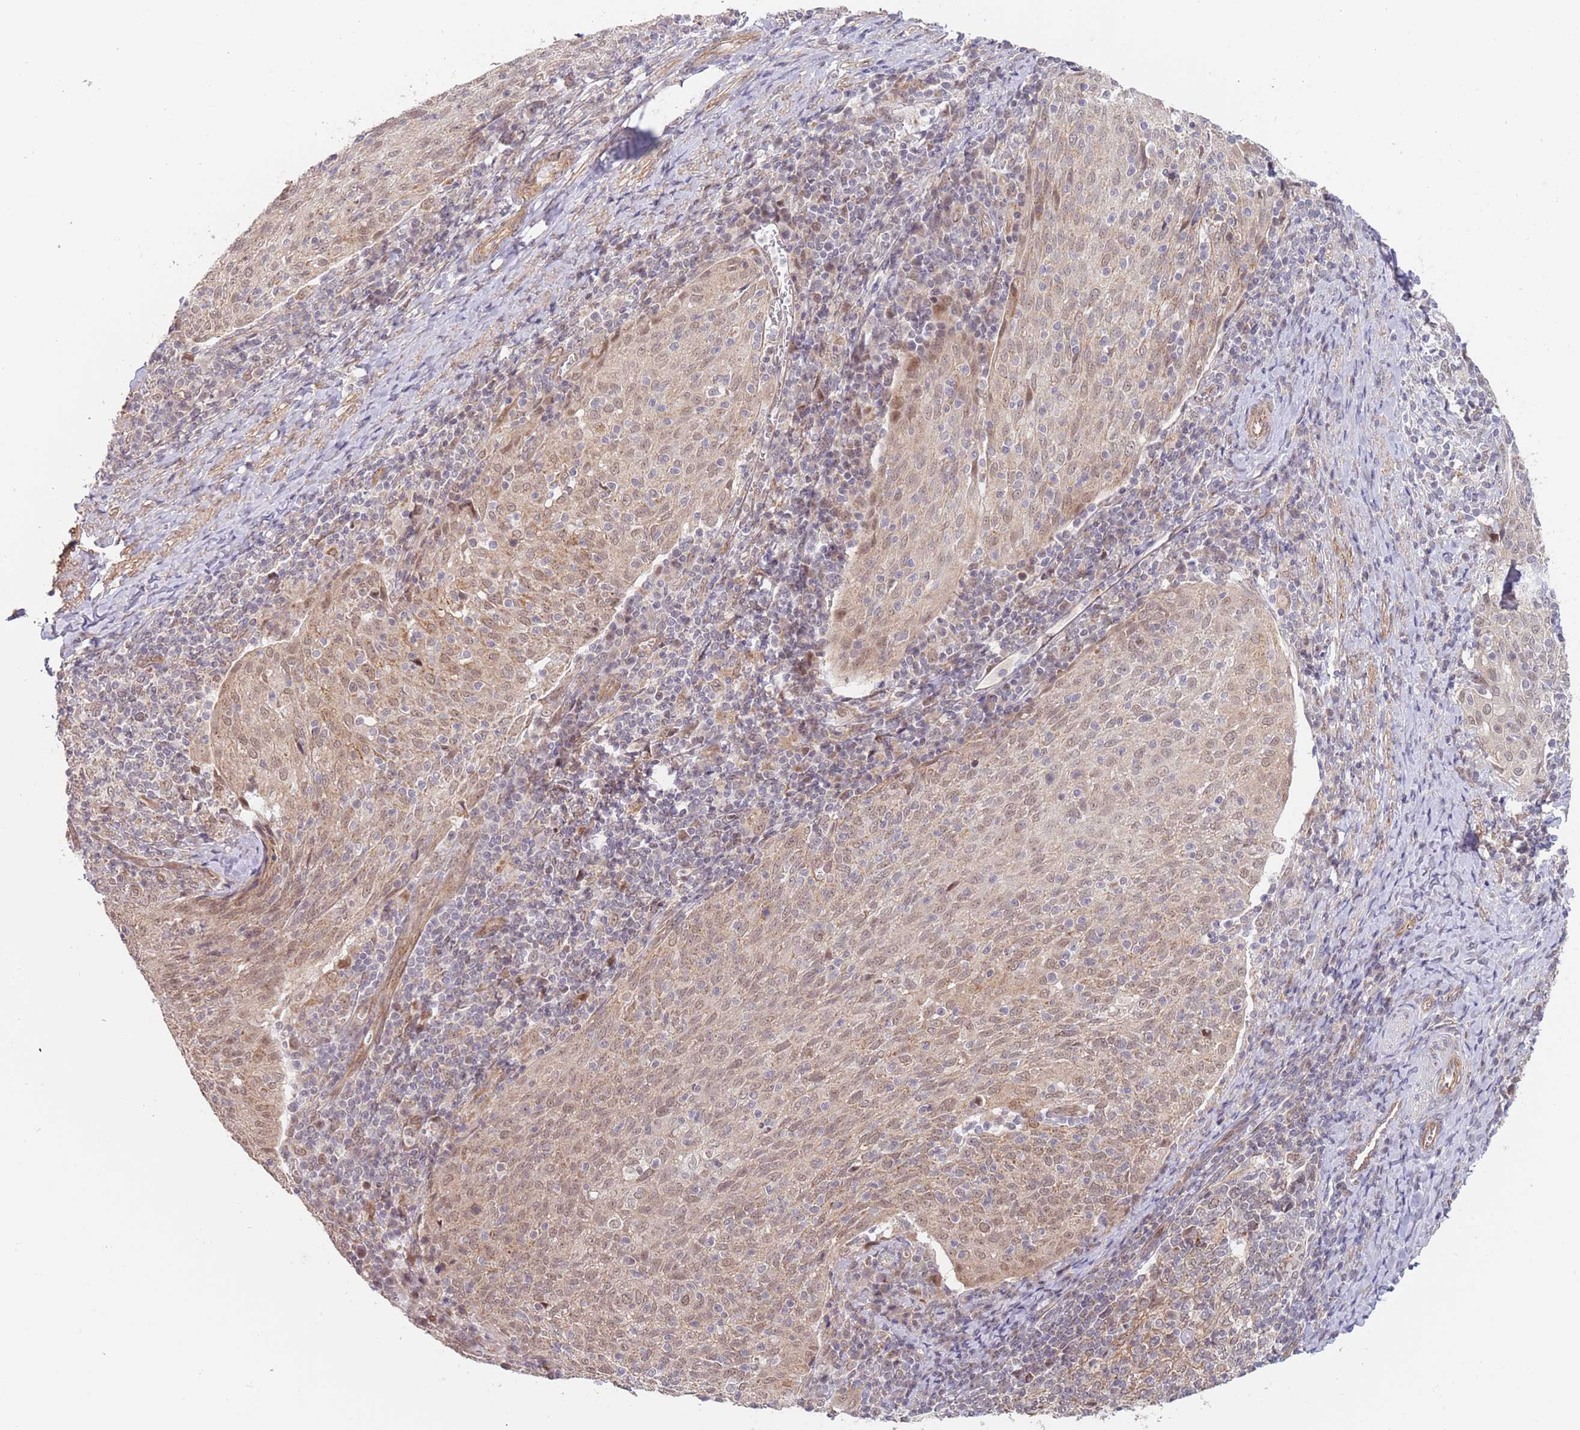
{"staining": {"intensity": "moderate", "quantity": ">75%", "location": "cytoplasmic/membranous,nuclear"}, "tissue": "cervical cancer", "cell_type": "Tumor cells", "image_type": "cancer", "snomed": [{"axis": "morphology", "description": "Squamous cell carcinoma, NOS"}, {"axis": "topography", "description": "Cervix"}], "caption": "The image shows a brown stain indicating the presence of a protein in the cytoplasmic/membranous and nuclear of tumor cells in cervical cancer (squamous cell carcinoma). The staining was performed using DAB to visualize the protein expression in brown, while the nuclei were stained in blue with hematoxylin (Magnification: 20x).", "gene": "UQCC3", "patient": {"sex": "female", "age": 52}}